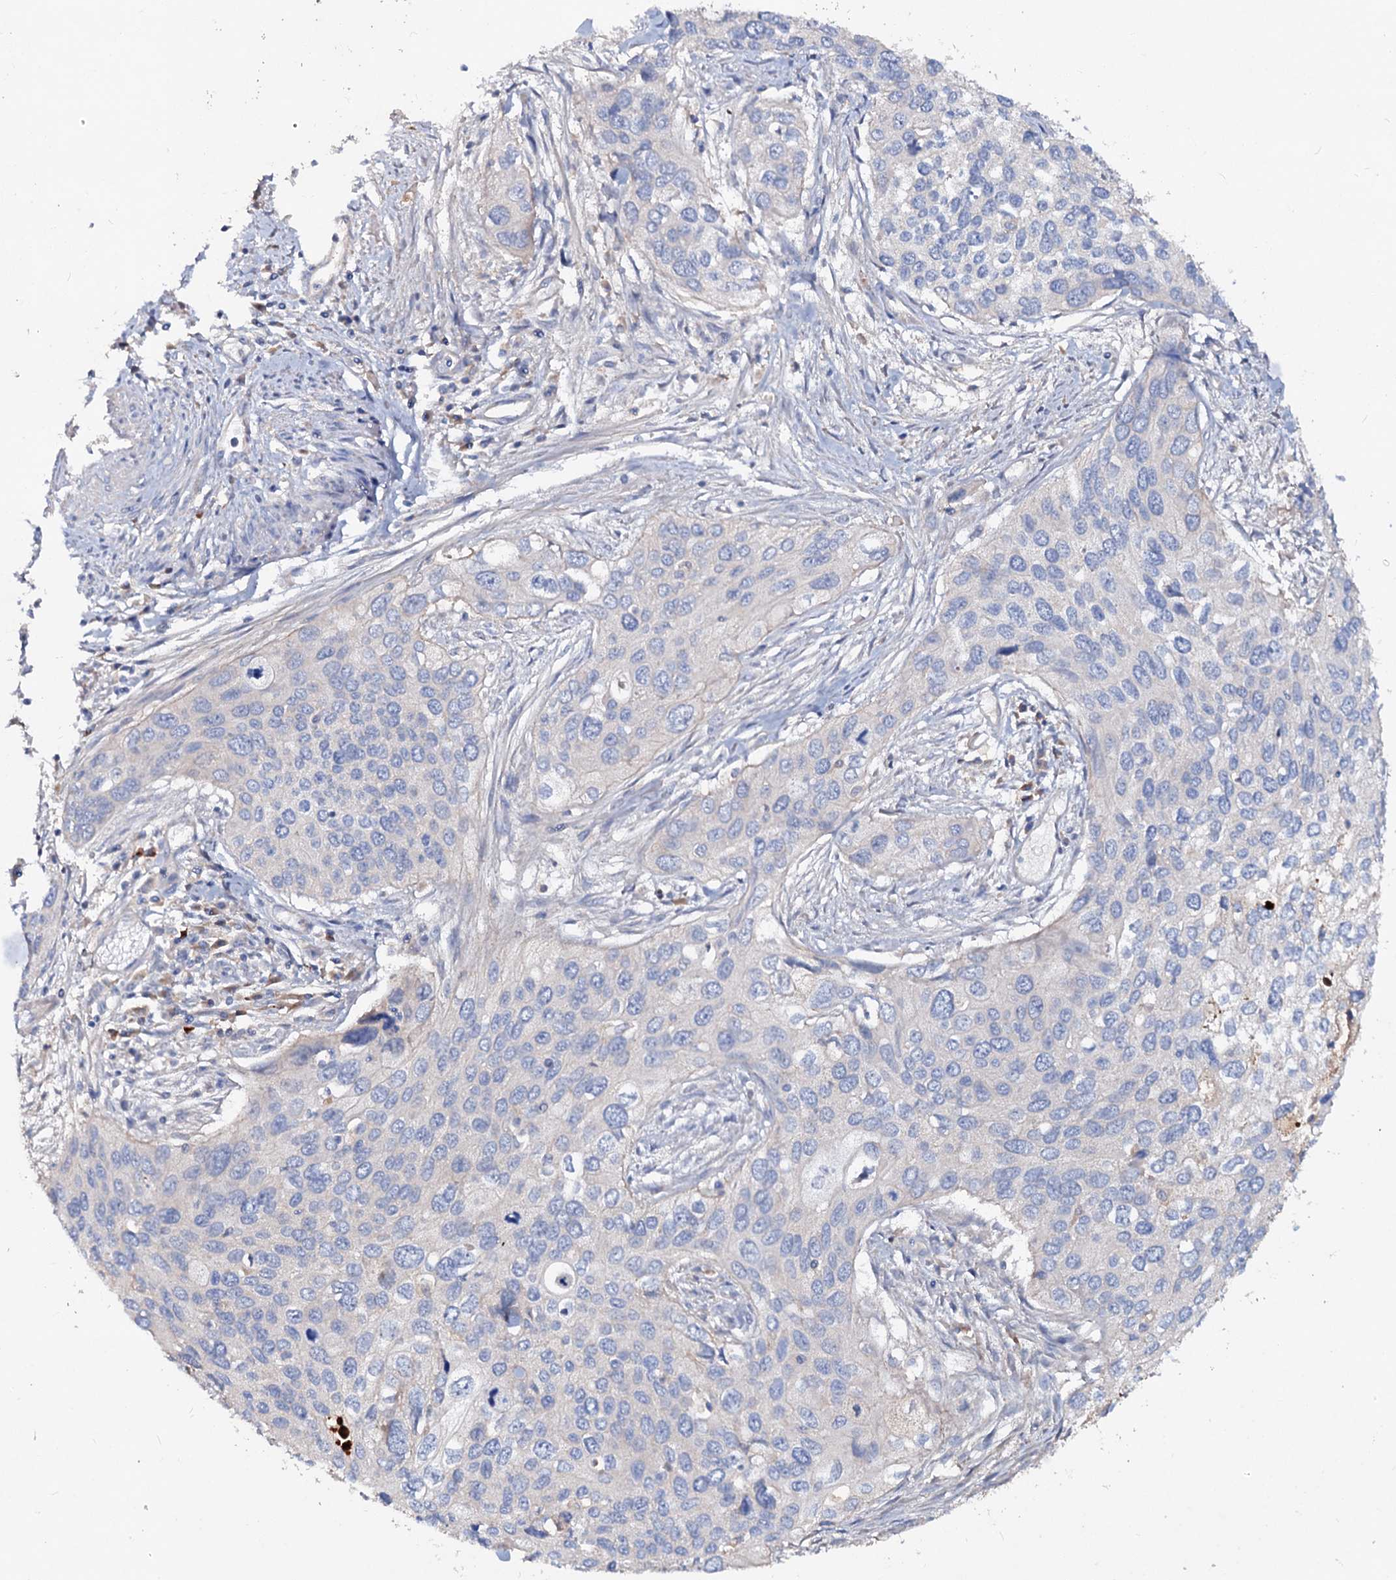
{"staining": {"intensity": "negative", "quantity": "none", "location": "none"}, "tissue": "cervical cancer", "cell_type": "Tumor cells", "image_type": "cancer", "snomed": [{"axis": "morphology", "description": "Squamous cell carcinoma, NOS"}, {"axis": "topography", "description": "Cervix"}], "caption": "Tumor cells show no significant staining in cervical cancer (squamous cell carcinoma).", "gene": "ACY3", "patient": {"sex": "female", "age": 55}}